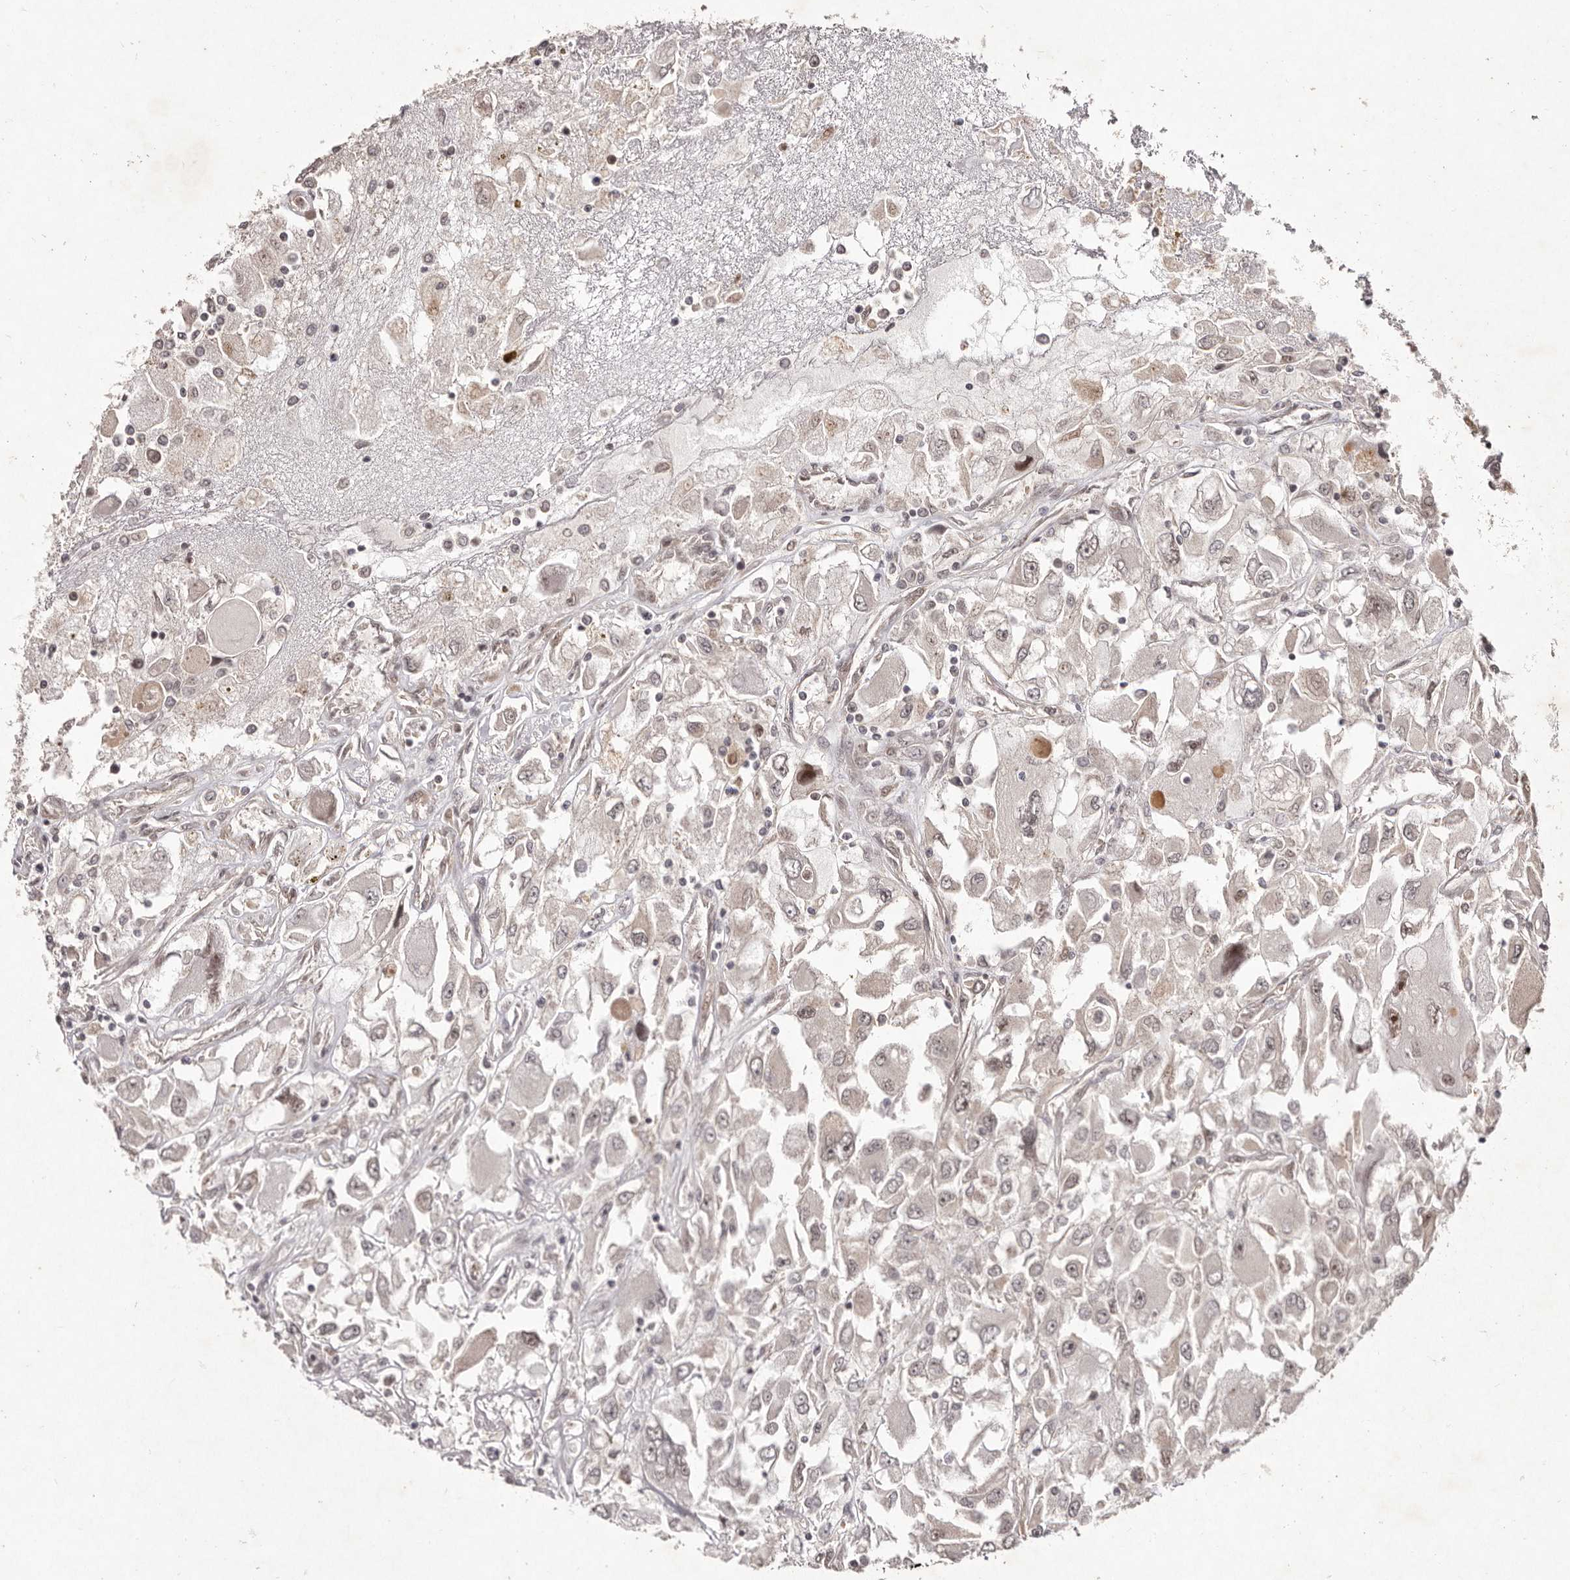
{"staining": {"intensity": "weak", "quantity": "<25%", "location": "cytoplasmic/membranous"}, "tissue": "renal cancer", "cell_type": "Tumor cells", "image_type": "cancer", "snomed": [{"axis": "morphology", "description": "Adenocarcinoma, NOS"}, {"axis": "topography", "description": "Kidney"}], "caption": "A histopathology image of human renal adenocarcinoma is negative for staining in tumor cells.", "gene": "BUD31", "patient": {"sex": "female", "age": 52}}